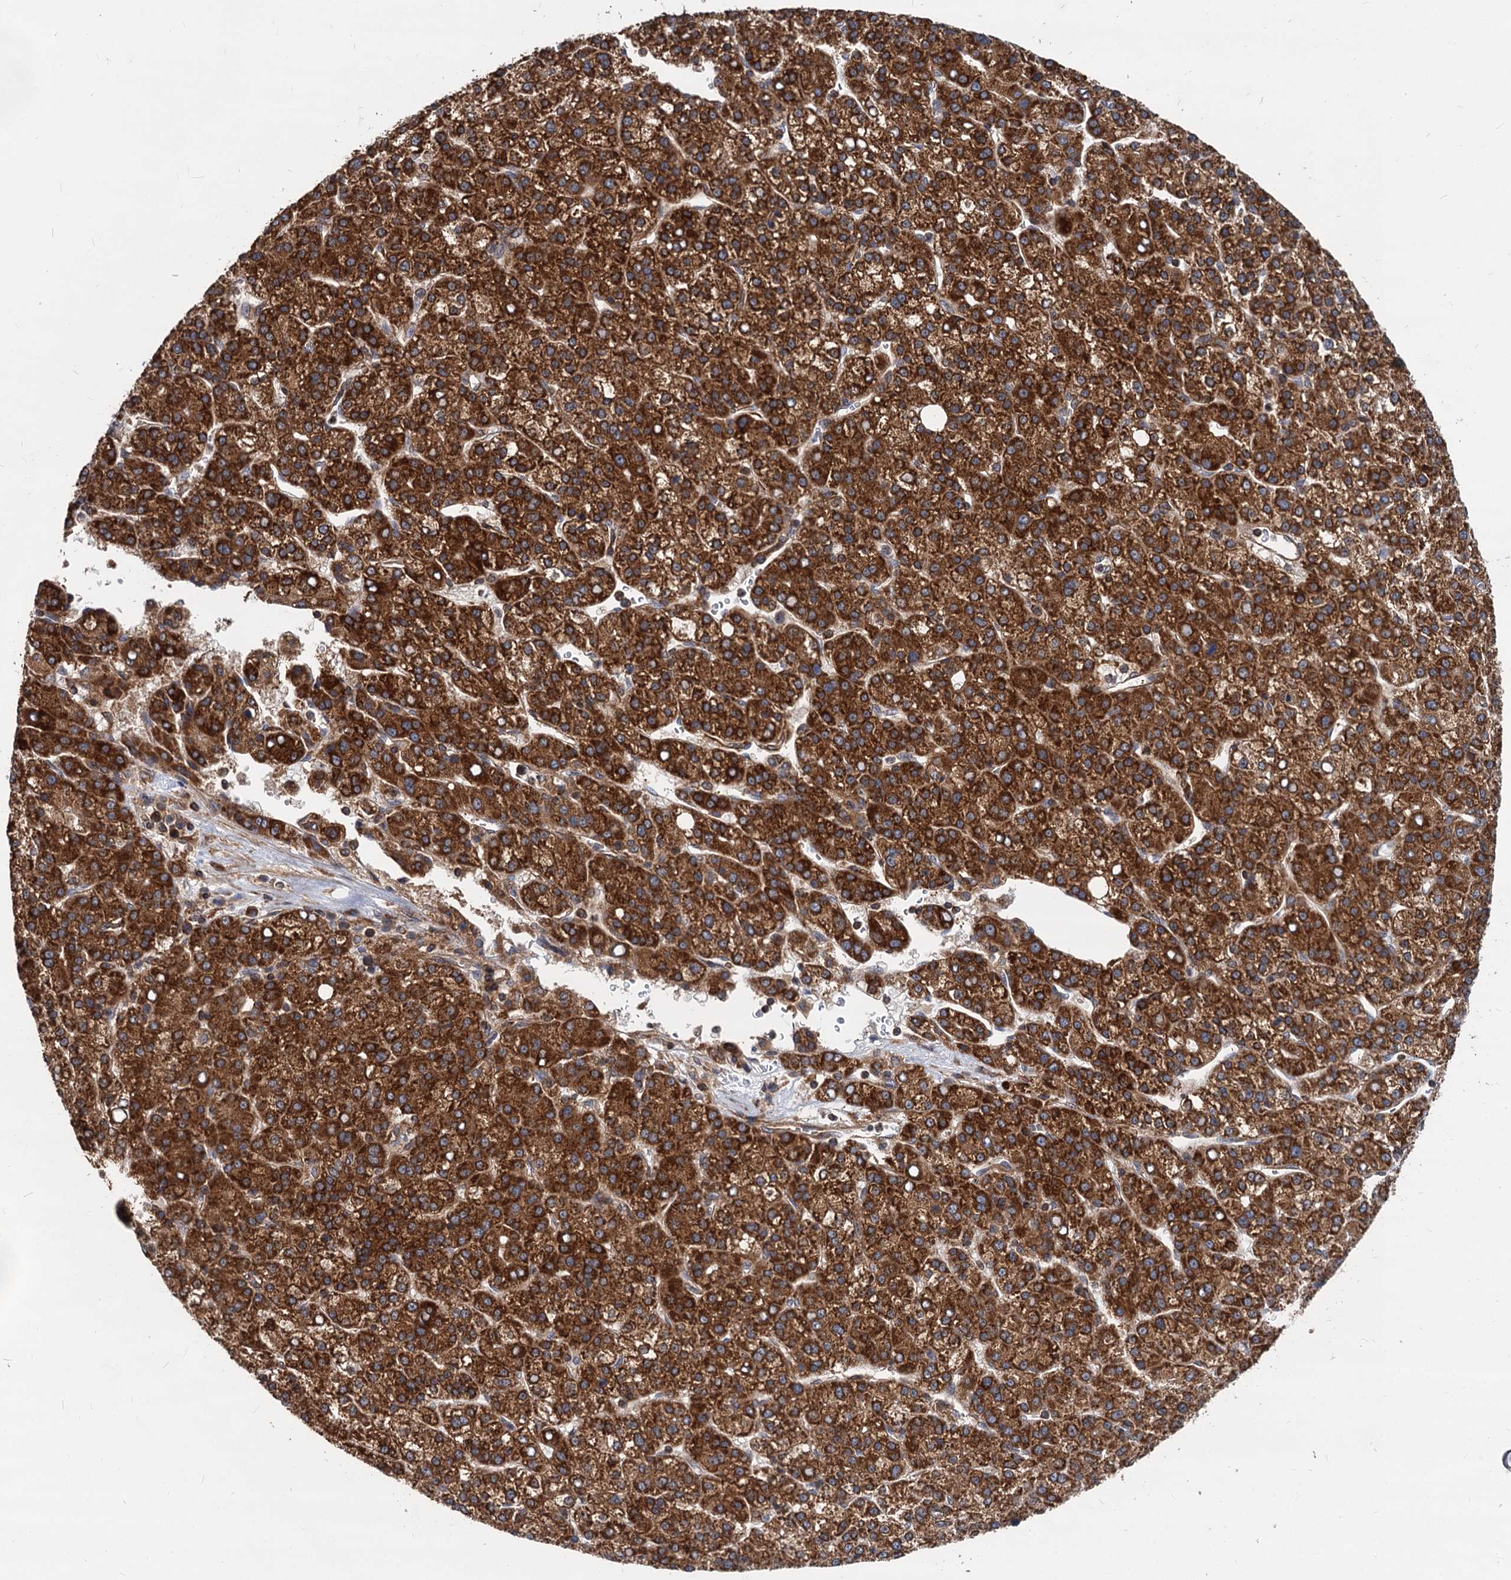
{"staining": {"intensity": "strong", "quantity": ">75%", "location": "cytoplasmic/membranous"}, "tissue": "liver cancer", "cell_type": "Tumor cells", "image_type": "cancer", "snomed": [{"axis": "morphology", "description": "Carcinoma, Hepatocellular, NOS"}, {"axis": "topography", "description": "Liver"}], "caption": "A high-resolution histopathology image shows immunohistochemistry (IHC) staining of liver hepatocellular carcinoma, which reveals strong cytoplasmic/membranous expression in approximately >75% of tumor cells. (Stains: DAB (3,3'-diaminobenzidine) in brown, nuclei in blue, Microscopy: brightfield microscopy at high magnification).", "gene": "STIM1", "patient": {"sex": "female", "age": 58}}